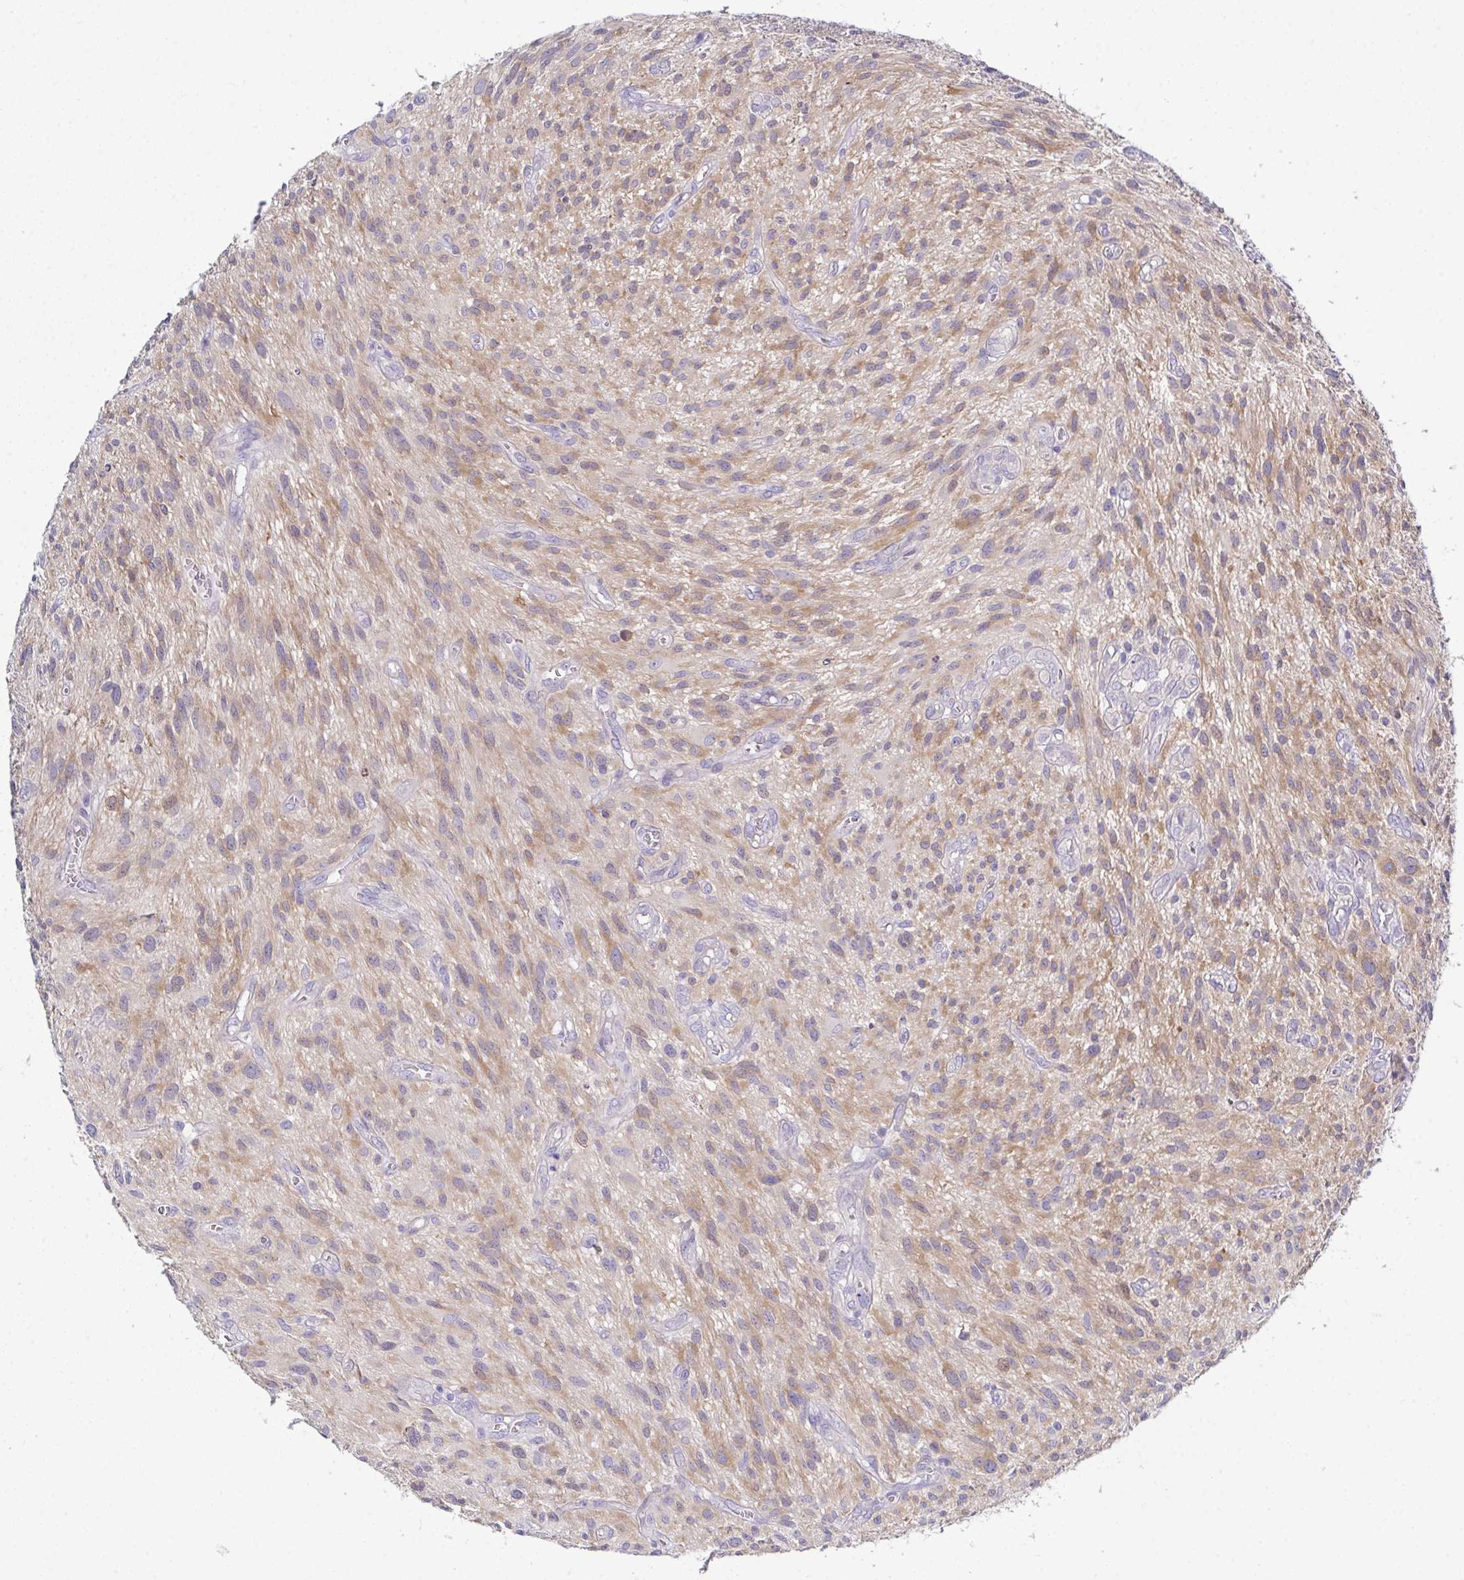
{"staining": {"intensity": "moderate", "quantity": "25%-75%", "location": "cytoplasmic/membranous"}, "tissue": "glioma", "cell_type": "Tumor cells", "image_type": "cancer", "snomed": [{"axis": "morphology", "description": "Glioma, malignant, High grade"}, {"axis": "topography", "description": "Brain"}], "caption": "Immunohistochemistry staining of glioma, which reveals medium levels of moderate cytoplasmic/membranous expression in approximately 25%-75% of tumor cells indicating moderate cytoplasmic/membranous protein positivity. The staining was performed using DAB (brown) for protein detection and nuclei were counterstained in hematoxylin (blue).", "gene": "CFAP97D1", "patient": {"sex": "male", "age": 75}}